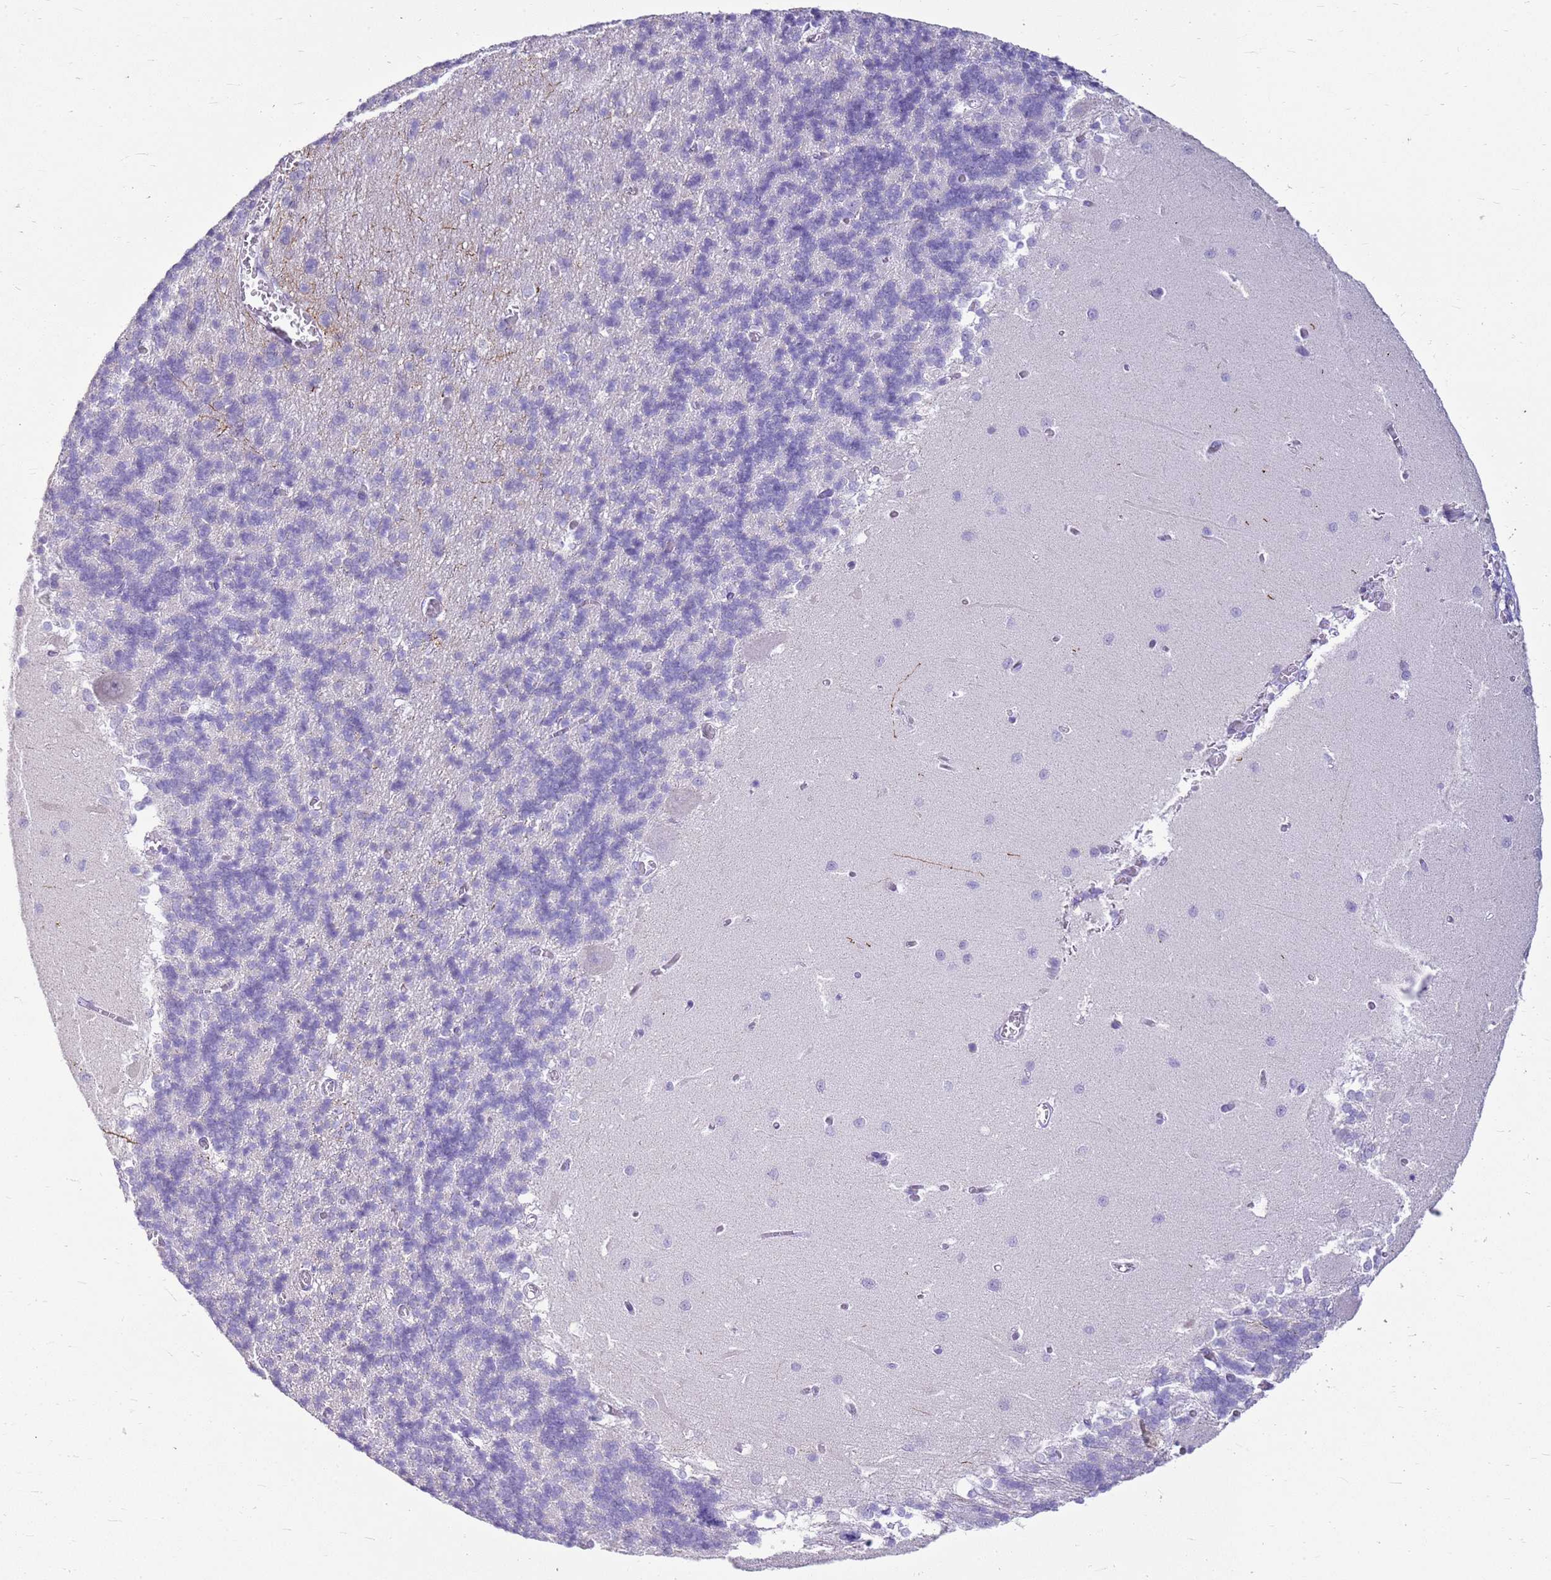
{"staining": {"intensity": "negative", "quantity": "none", "location": "none"}, "tissue": "cerebellum", "cell_type": "Cells in granular layer", "image_type": "normal", "snomed": [{"axis": "morphology", "description": "Normal tissue, NOS"}, {"axis": "topography", "description": "Cerebellum"}], "caption": "This histopathology image is of benign cerebellum stained with immunohistochemistry (IHC) to label a protein in brown with the nuclei are counter-stained blue. There is no positivity in cells in granular layer.", "gene": "FABP2", "patient": {"sex": "male", "age": 37}}